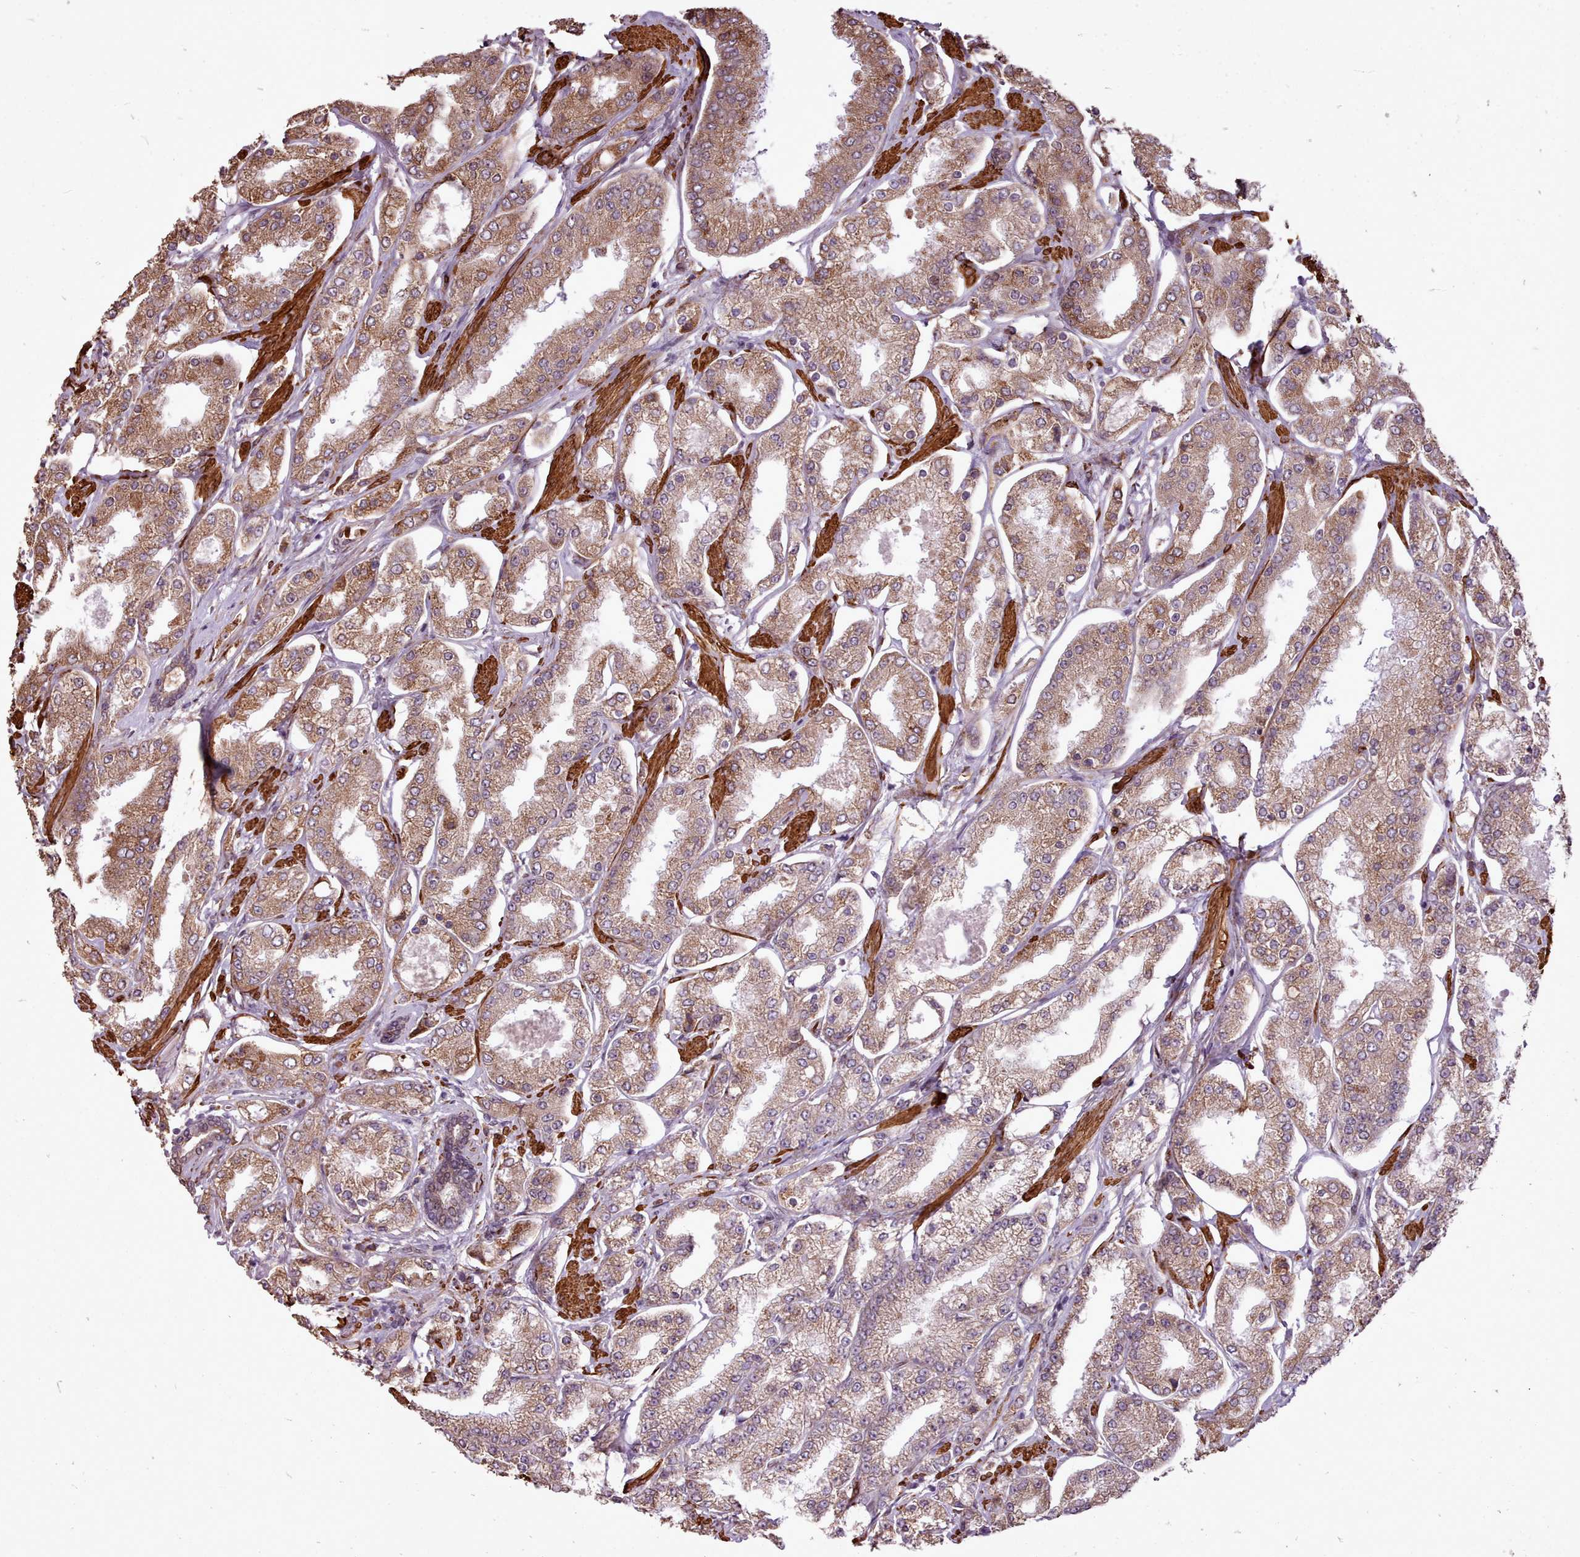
{"staining": {"intensity": "moderate", "quantity": ">75%", "location": "cytoplasmic/membranous"}, "tissue": "prostate cancer", "cell_type": "Tumor cells", "image_type": "cancer", "snomed": [{"axis": "morphology", "description": "Adenocarcinoma, High grade"}, {"axis": "topography", "description": "Prostate"}], "caption": "This image shows immunohistochemistry staining of human prostate high-grade adenocarcinoma, with medium moderate cytoplasmic/membranous staining in approximately >75% of tumor cells.", "gene": "CABP1", "patient": {"sex": "male", "age": 69}}